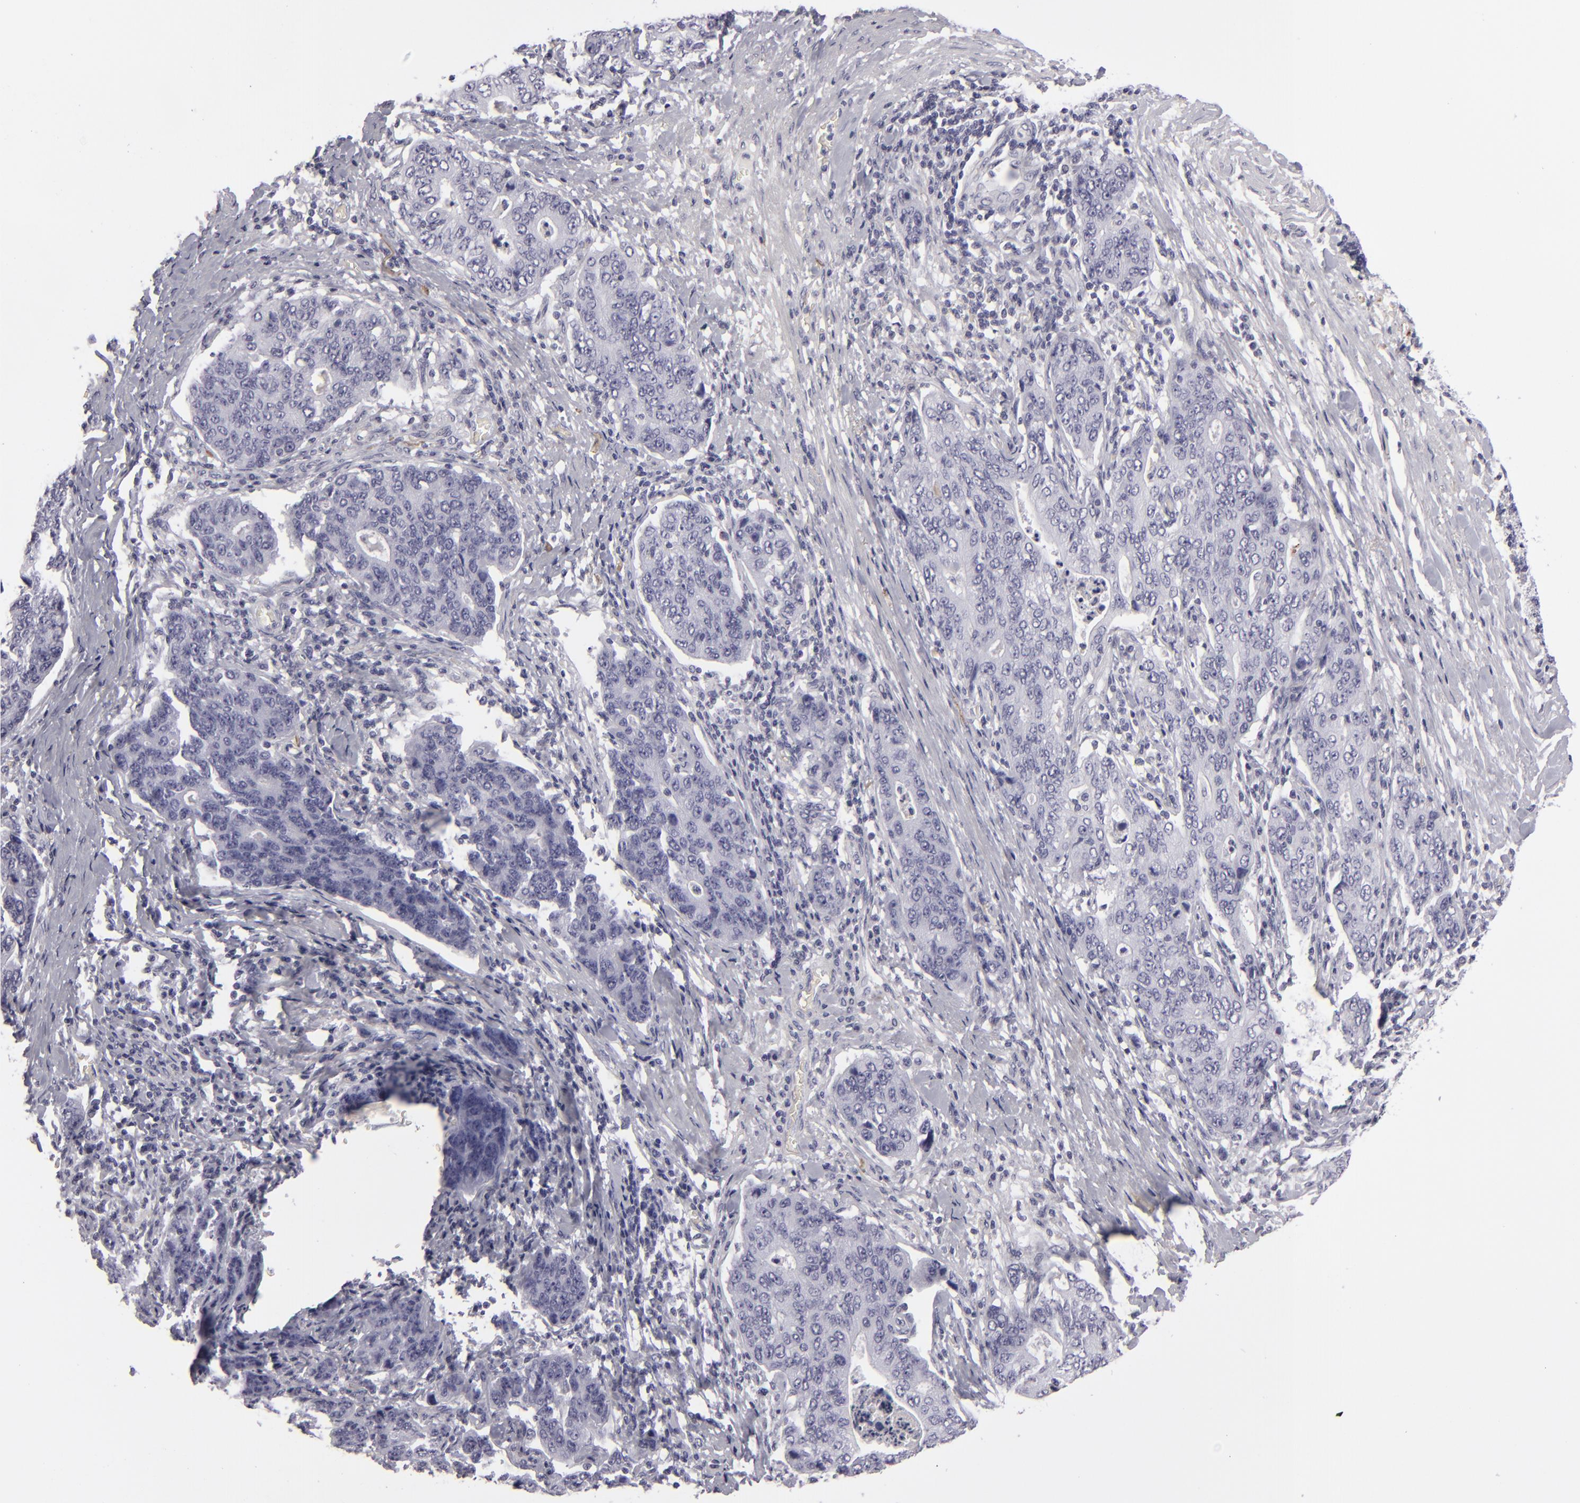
{"staining": {"intensity": "negative", "quantity": "none", "location": "none"}, "tissue": "stomach cancer", "cell_type": "Tumor cells", "image_type": "cancer", "snomed": [{"axis": "morphology", "description": "Adenocarcinoma, NOS"}, {"axis": "topography", "description": "Esophagus"}, {"axis": "topography", "description": "Stomach"}], "caption": "The immunohistochemistry image has no significant positivity in tumor cells of adenocarcinoma (stomach) tissue.", "gene": "C9", "patient": {"sex": "male", "age": 74}}